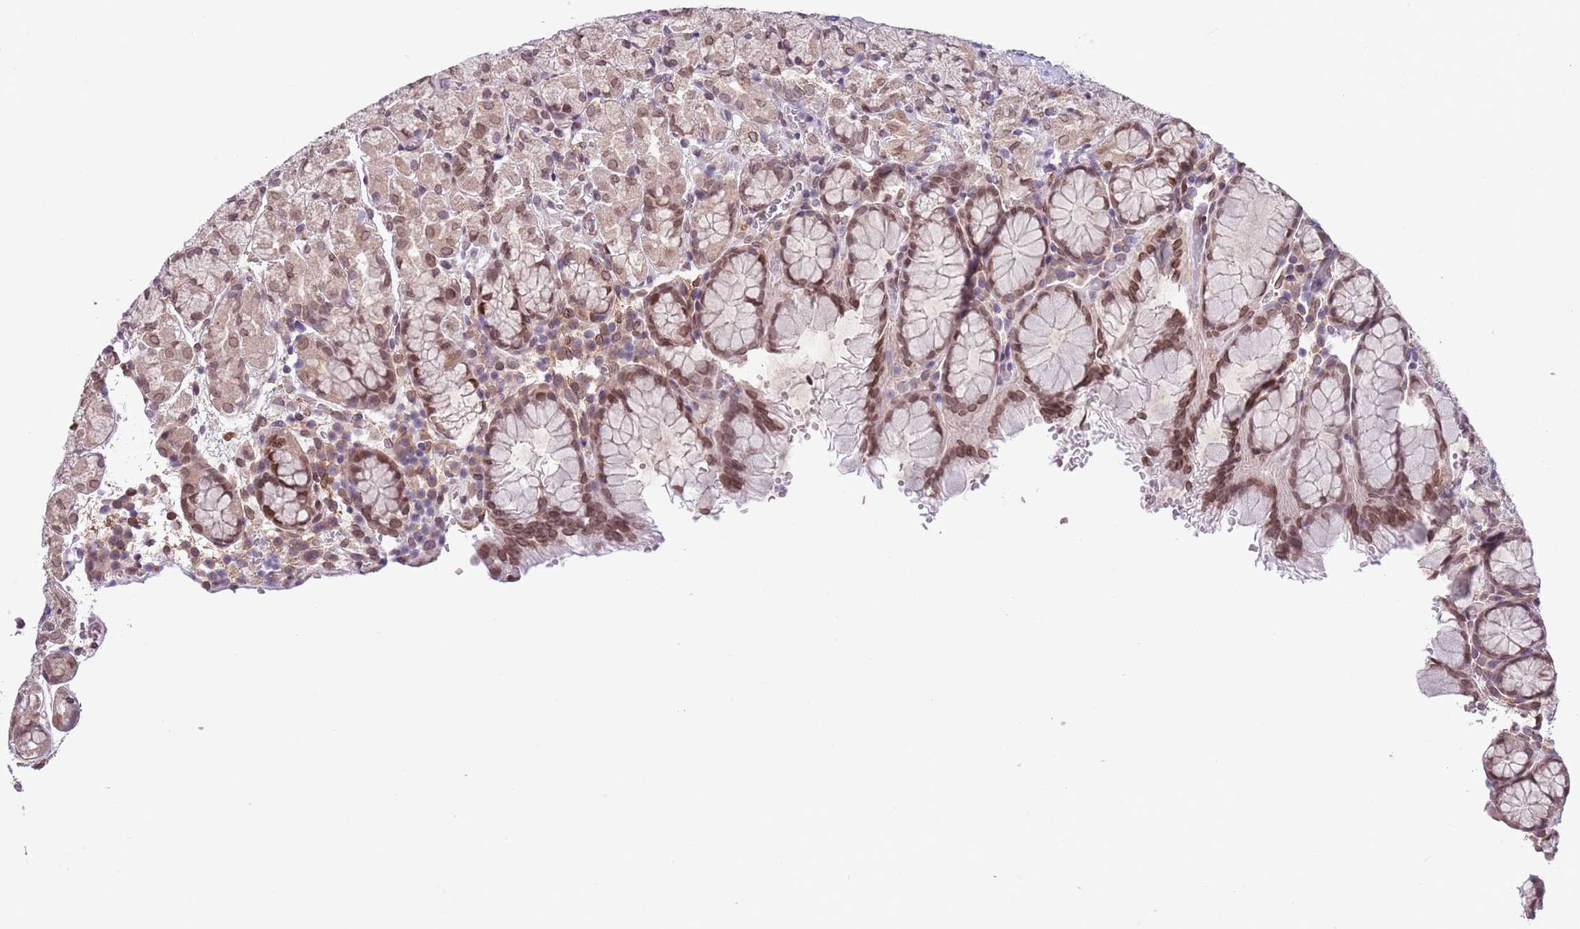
{"staining": {"intensity": "moderate", "quantity": ">75%", "location": "cytoplasmic/membranous,nuclear"}, "tissue": "stomach", "cell_type": "Glandular cells", "image_type": "normal", "snomed": [{"axis": "morphology", "description": "Normal tissue, NOS"}, {"axis": "topography", "description": "Stomach, upper"}, {"axis": "topography", "description": "Stomach"}], "caption": "Unremarkable stomach demonstrates moderate cytoplasmic/membranous,nuclear positivity in approximately >75% of glandular cells, visualized by immunohistochemistry. (Stains: DAB in brown, nuclei in blue, Microscopy: brightfield microscopy at high magnification).", "gene": "ZGLP1", "patient": {"sex": "male", "age": 62}}